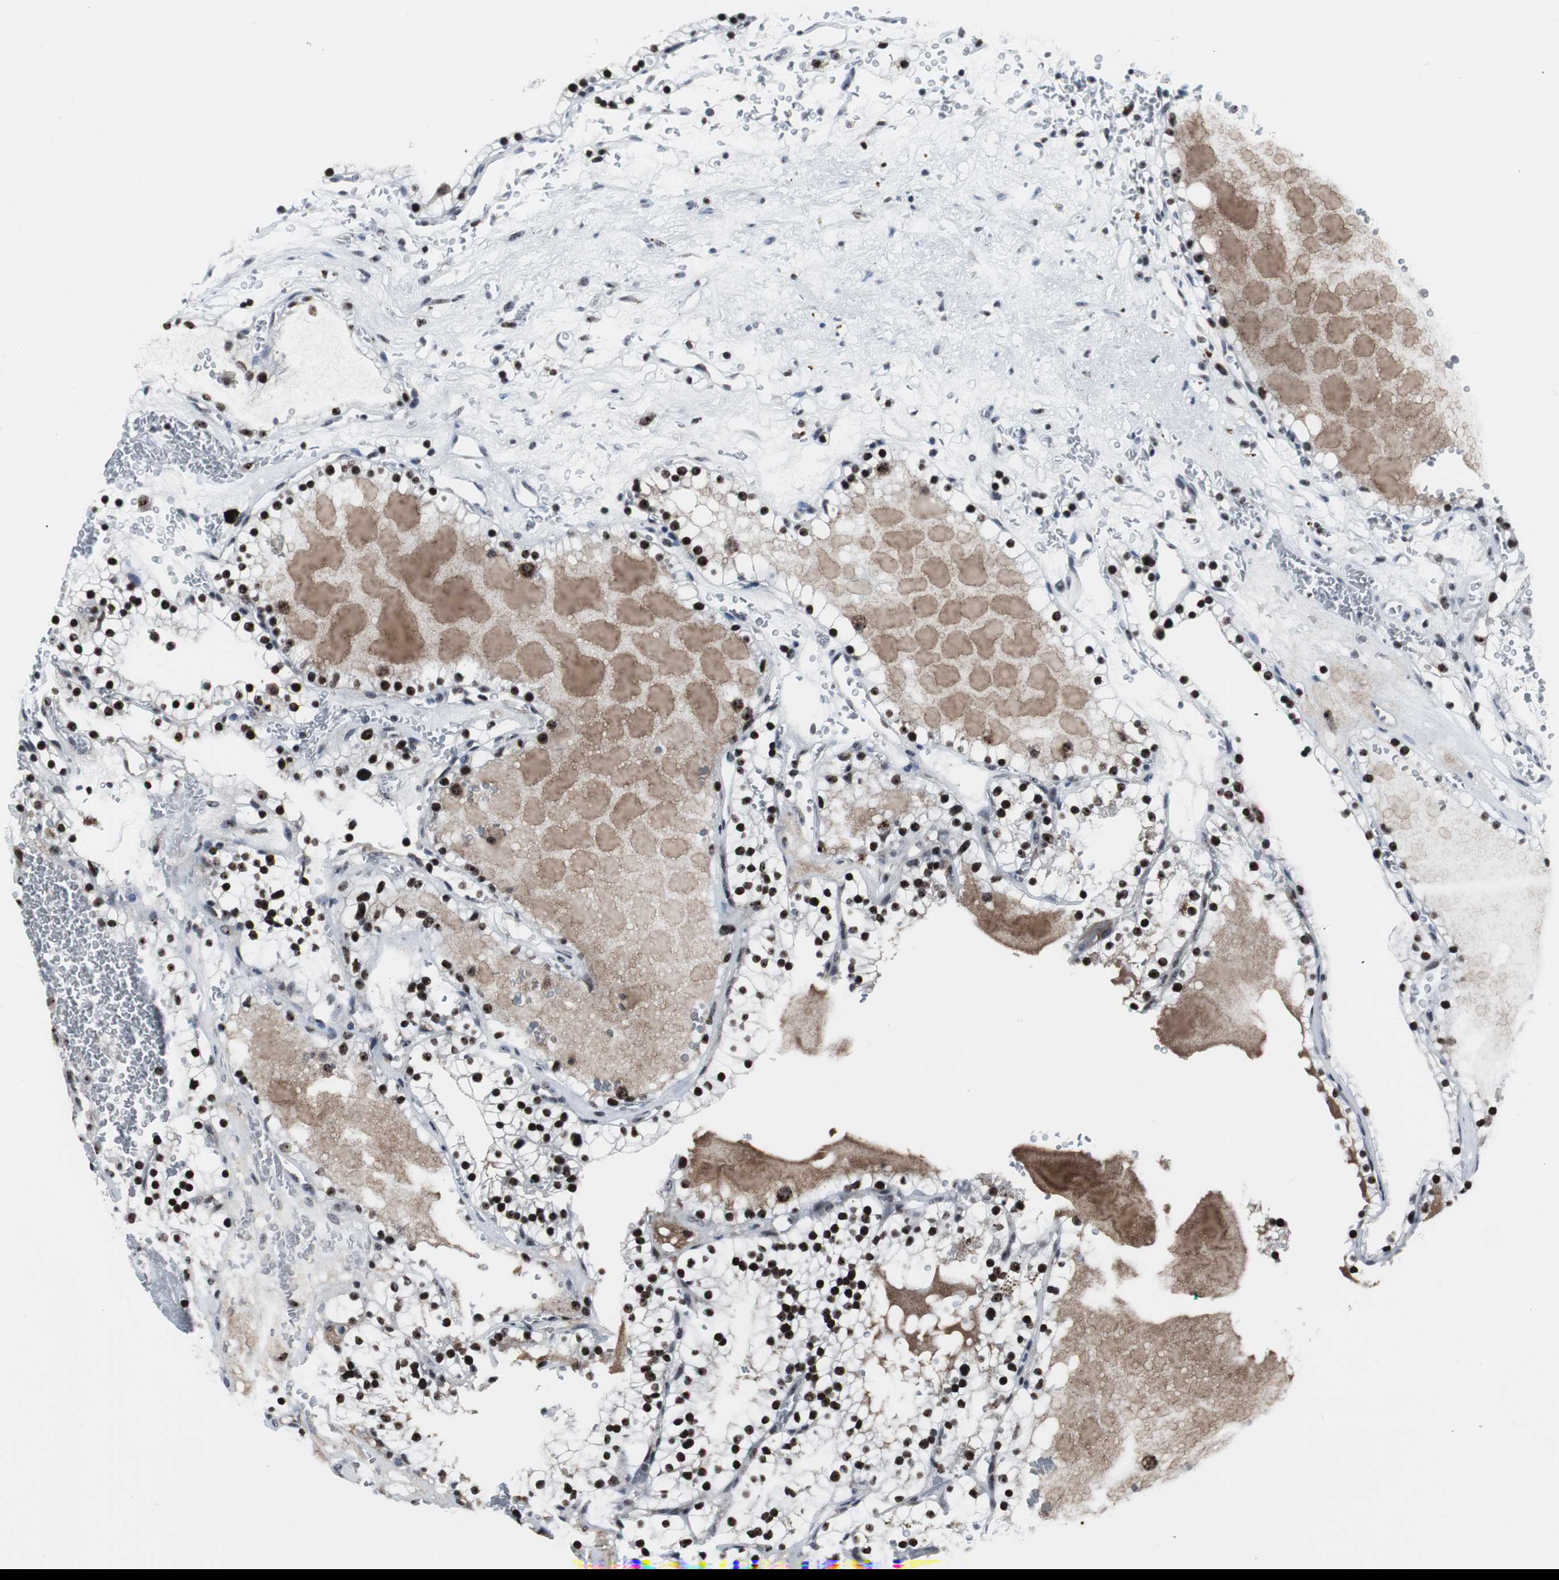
{"staining": {"intensity": "strong", "quantity": ">75%", "location": "nuclear"}, "tissue": "renal cancer", "cell_type": "Tumor cells", "image_type": "cancer", "snomed": [{"axis": "morphology", "description": "Adenocarcinoma, NOS"}, {"axis": "topography", "description": "Kidney"}], "caption": "IHC histopathology image of renal cancer stained for a protein (brown), which demonstrates high levels of strong nuclear staining in about >75% of tumor cells.", "gene": "DOK1", "patient": {"sex": "female", "age": 41}}